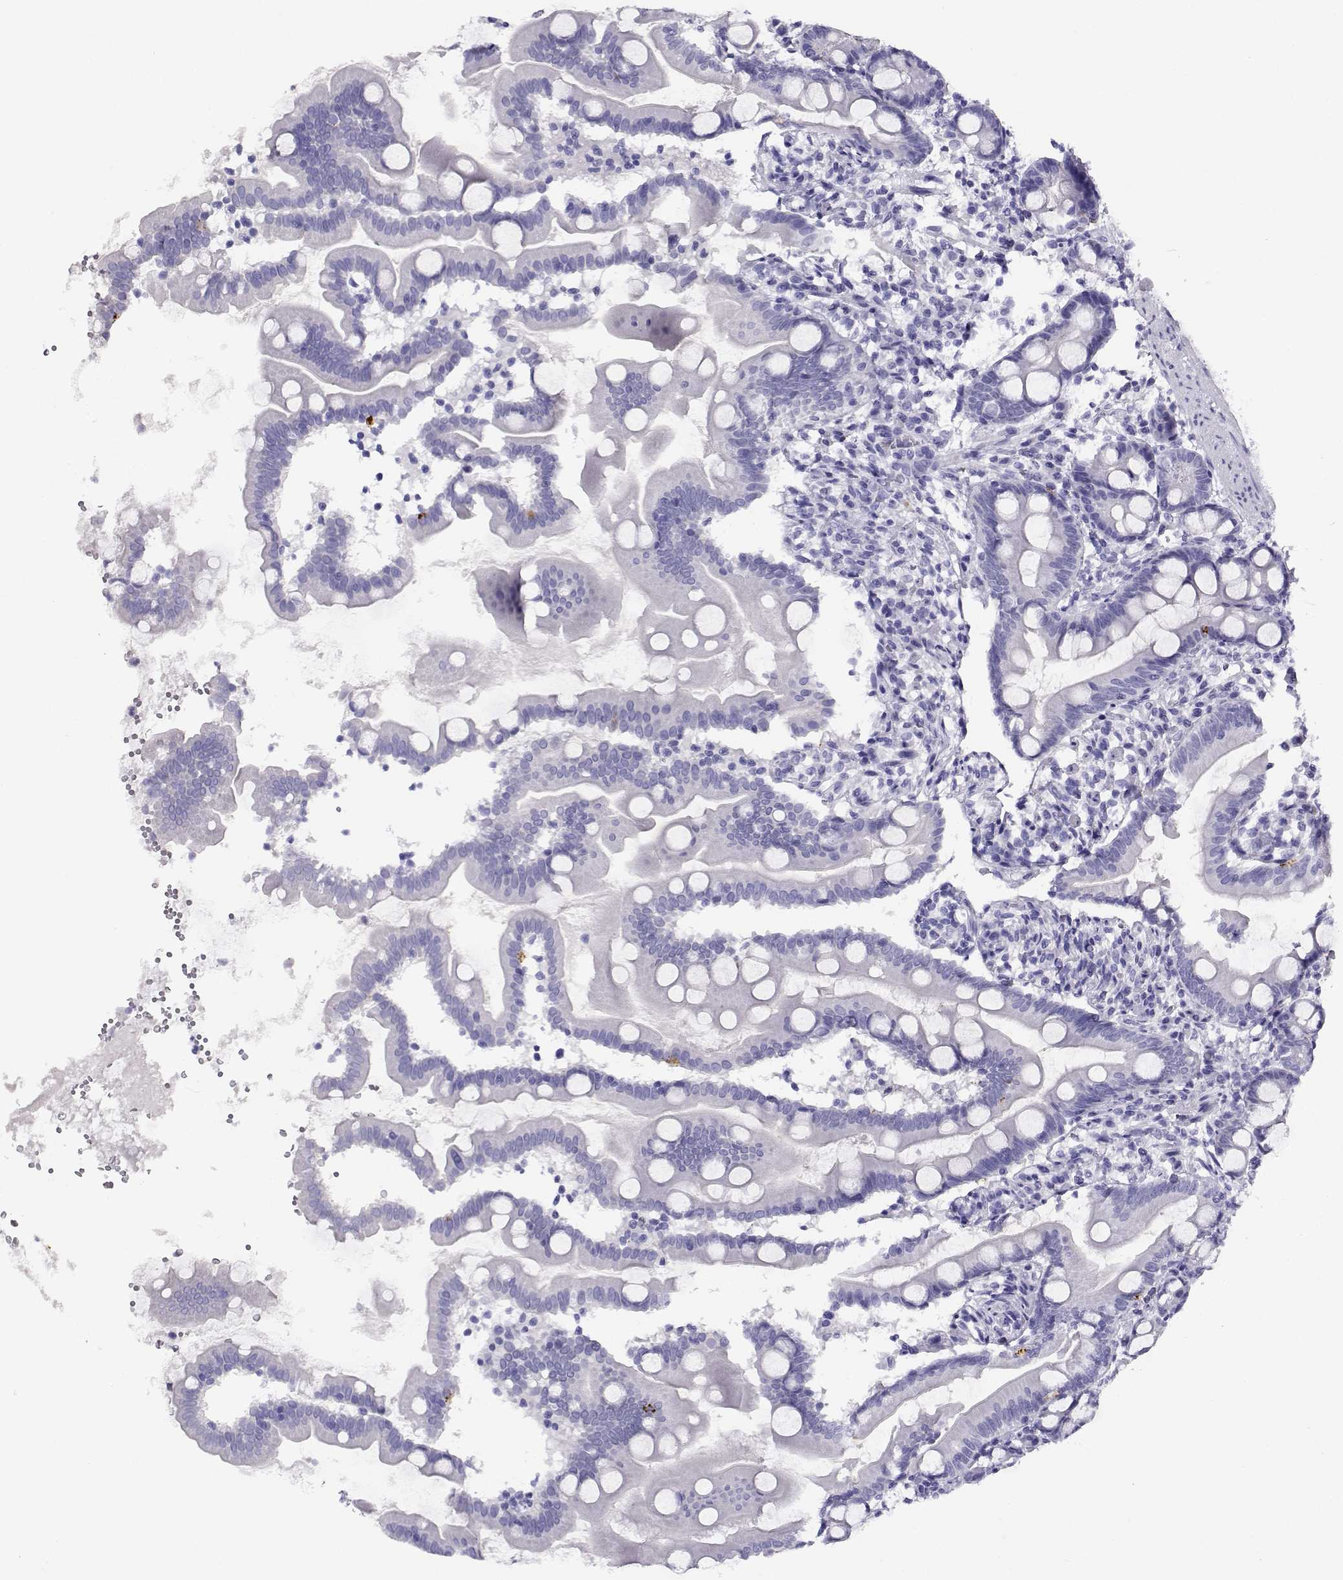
{"staining": {"intensity": "negative", "quantity": "none", "location": "none"}, "tissue": "small intestine", "cell_type": "Glandular cells", "image_type": "normal", "snomed": [{"axis": "morphology", "description": "Normal tissue, NOS"}, {"axis": "topography", "description": "Small intestine"}], "caption": "Immunohistochemical staining of normal human small intestine displays no significant positivity in glandular cells.", "gene": "RHOXF2B", "patient": {"sex": "female", "age": 44}}